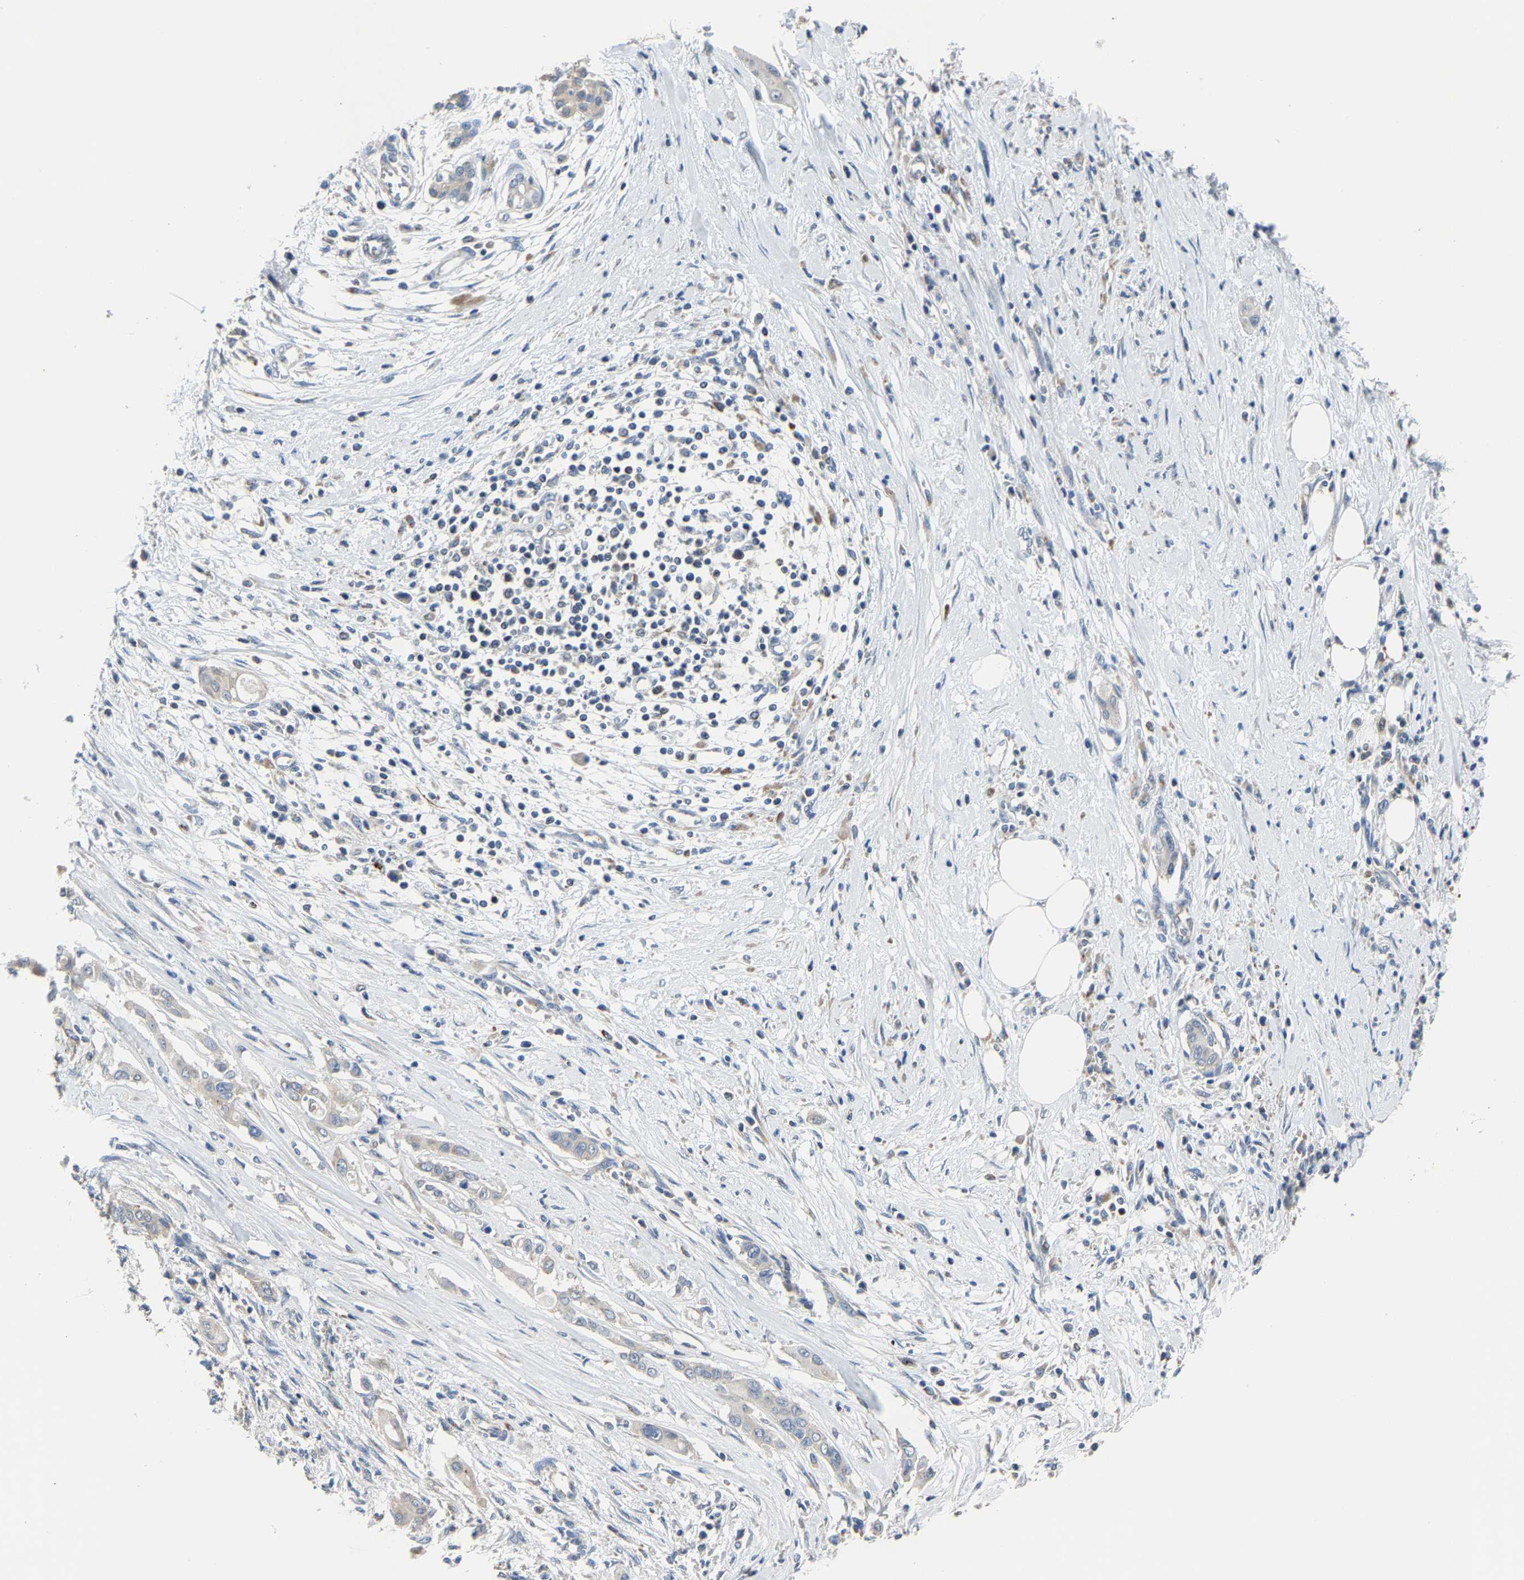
{"staining": {"intensity": "weak", "quantity": ">75%", "location": "cytoplasmic/membranous"}, "tissue": "pancreatic cancer", "cell_type": "Tumor cells", "image_type": "cancer", "snomed": [{"axis": "morphology", "description": "Adenocarcinoma, NOS"}, {"axis": "topography", "description": "Pancreas"}], "caption": "This is an image of immunohistochemistry (IHC) staining of pancreatic adenocarcinoma, which shows weak positivity in the cytoplasmic/membranous of tumor cells.", "gene": "AGK", "patient": {"sex": "male", "age": 58}}